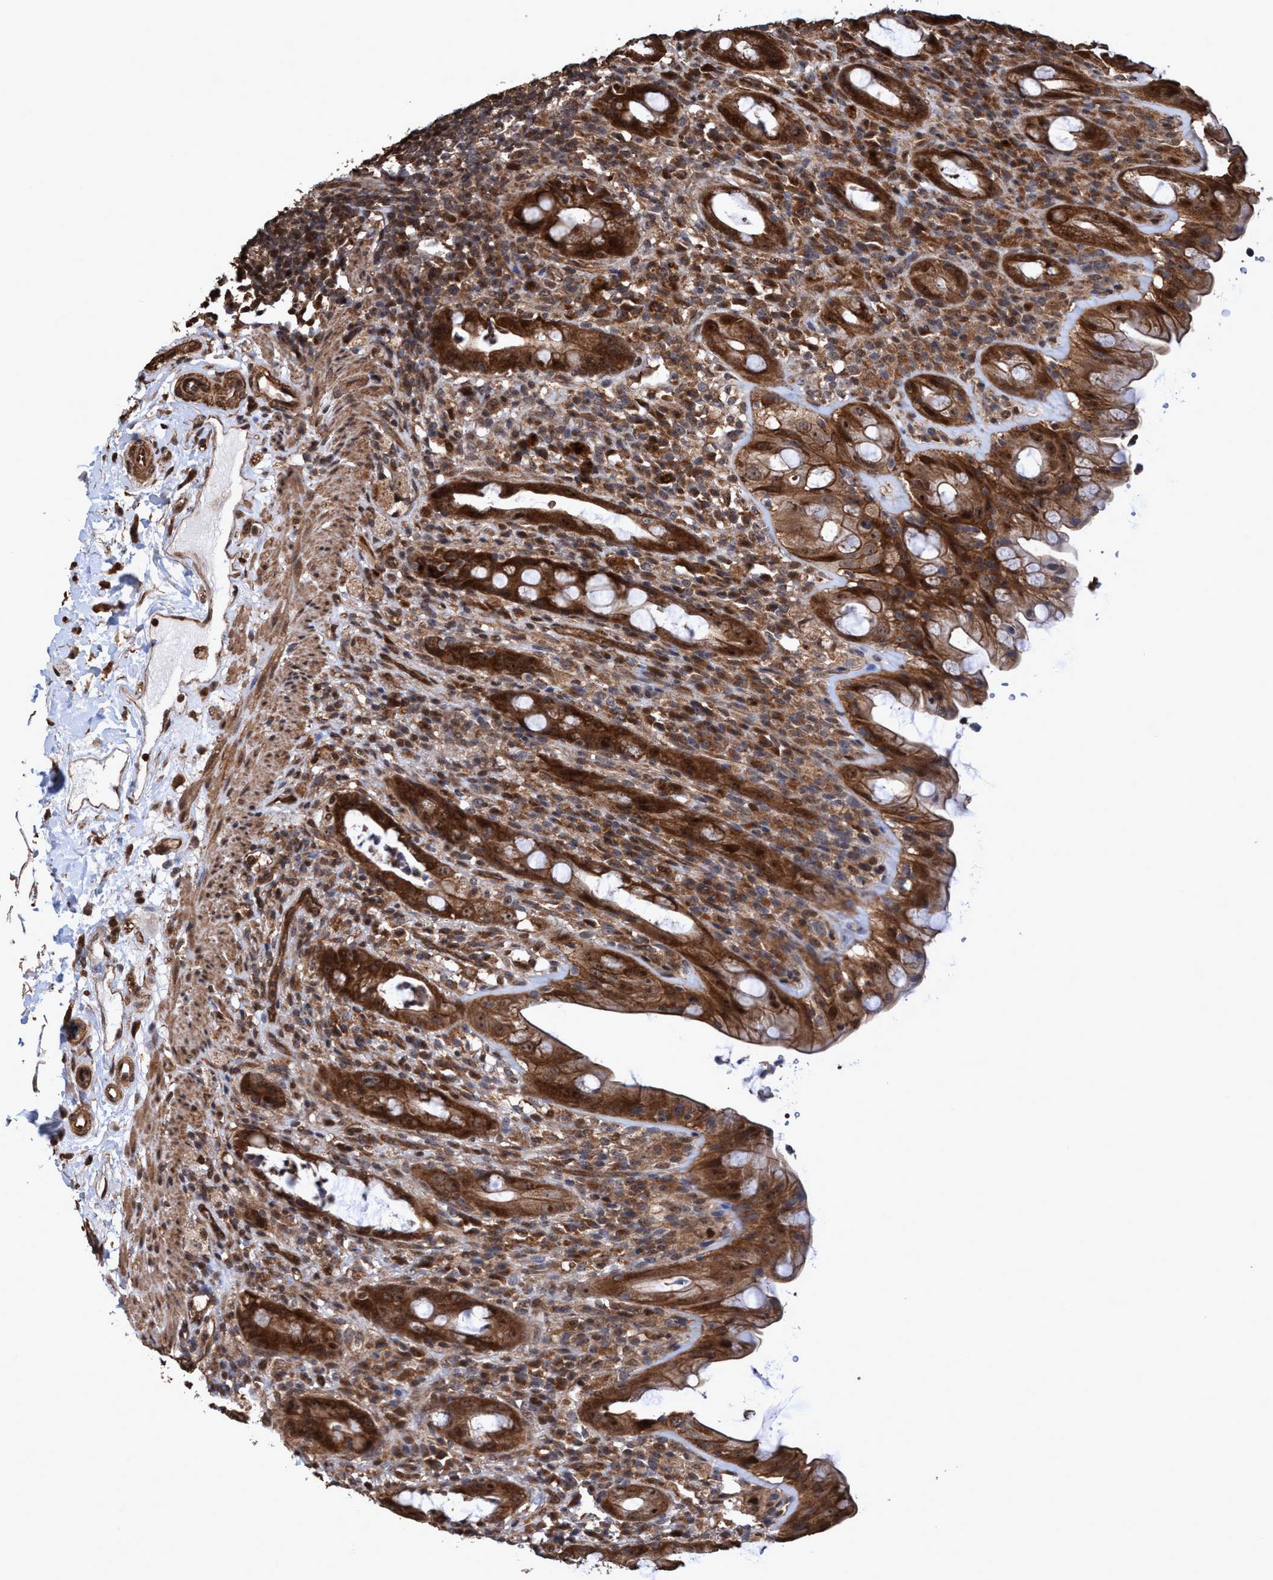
{"staining": {"intensity": "strong", "quantity": ">75%", "location": "cytoplasmic/membranous,nuclear"}, "tissue": "rectum", "cell_type": "Glandular cells", "image_type": "normal", "snomed": [{"axis": "morphology", "description": "Normal tissue, NOS"}, {"axis": "topography", "description": "Rectum"}], "caption": "An image of human rectum stained for a protein displays strong cytoplasmic/membranous,nuclear brown staining in glandular cells.", "gene": "TRPC7", "patient": {"sex": "male", "age": 44}}